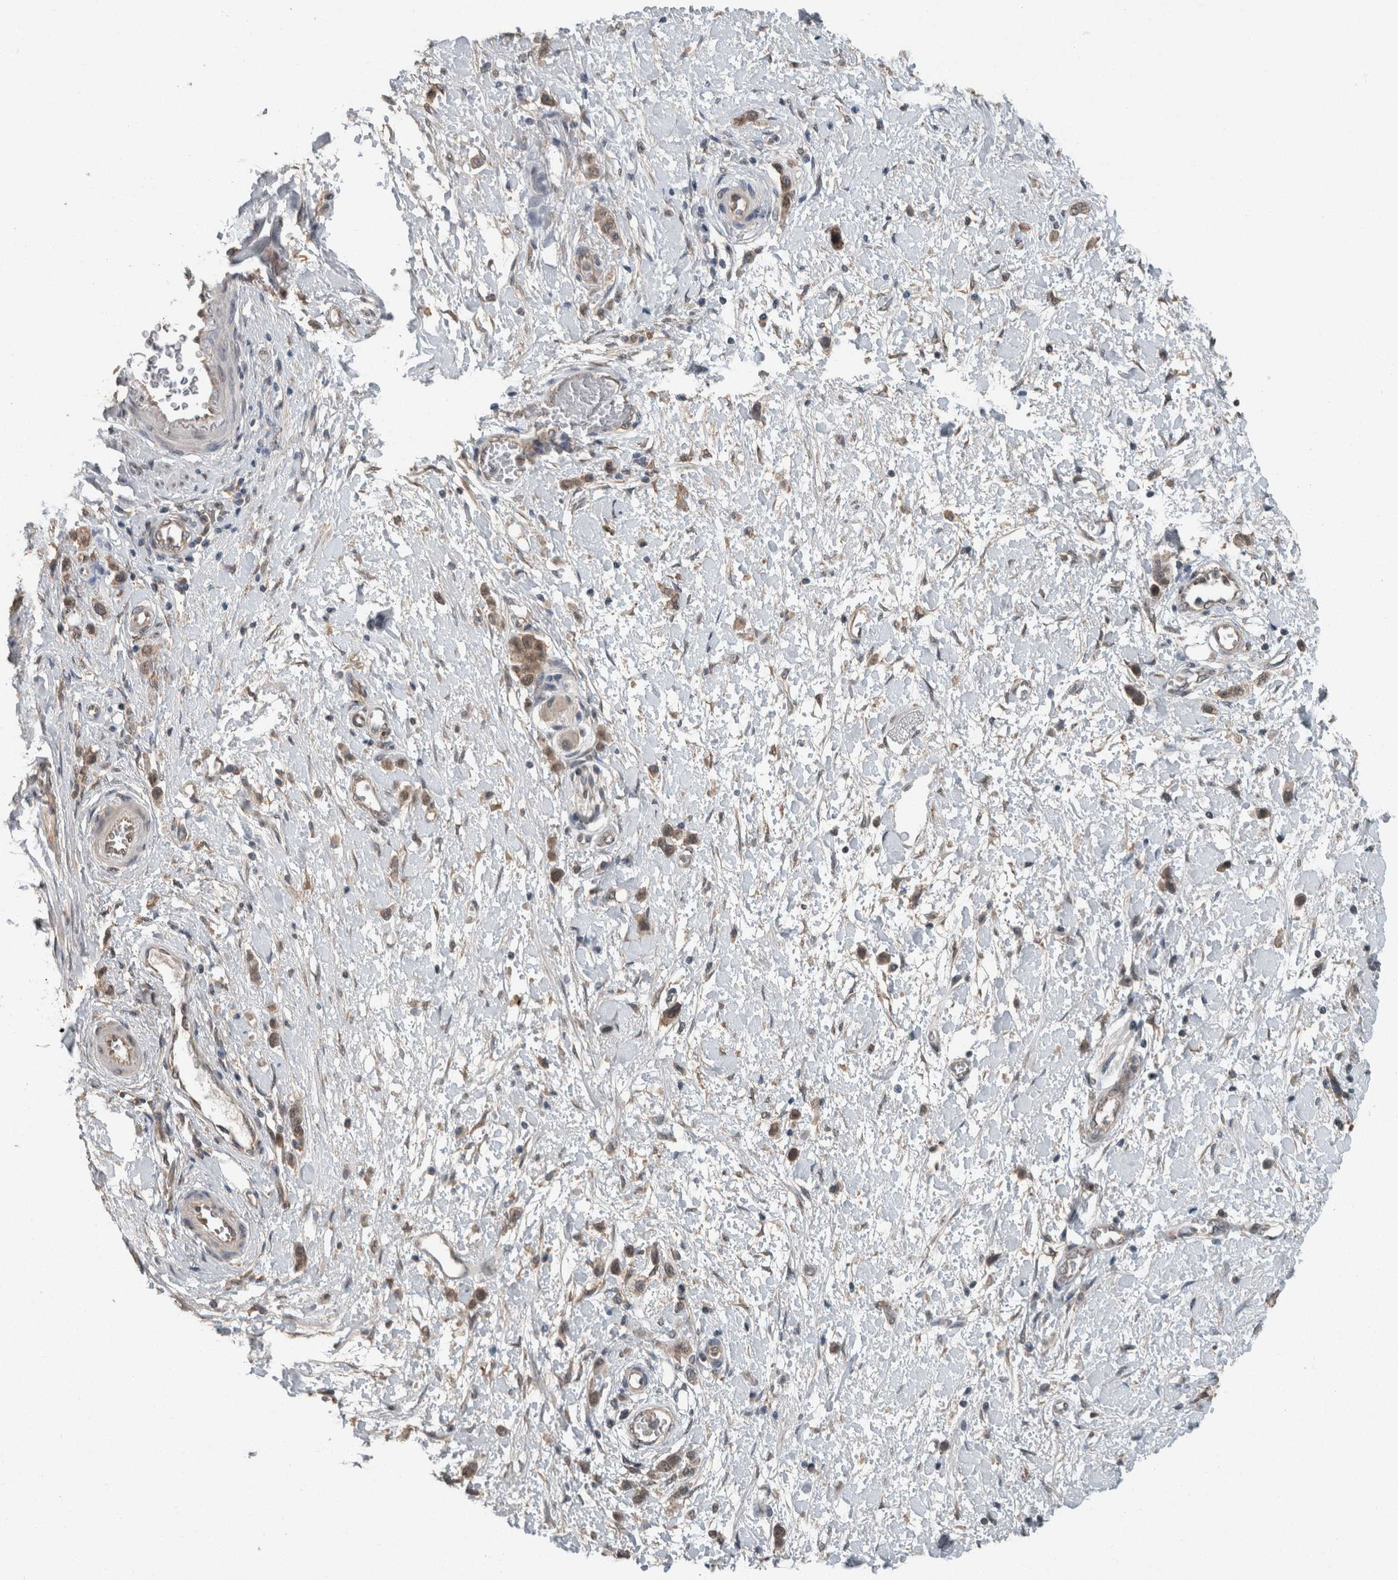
{"staining": {"intensity": "weak", "quantity": ">75%", "location": "cytoplasmic/membranous"}, "tissue": "stomach cancer", "cell_type": "Tumor cells", "image_type": "cancer", "snomed": [{"axis": "morphology", "description": "Adenocarcinoma, NOS"}, {"axis": "topography", "description": "Stomach"}], "caption": "This photomicrograph demonstrates immunohistochemistry staining of human stomach cancer (adenocarcinoma), with low weak cytoplasmic/membranous staining in about >75% of tumor cells.", "gene": "MYO1E", "patient": {"sex": "female", "age": 65}}